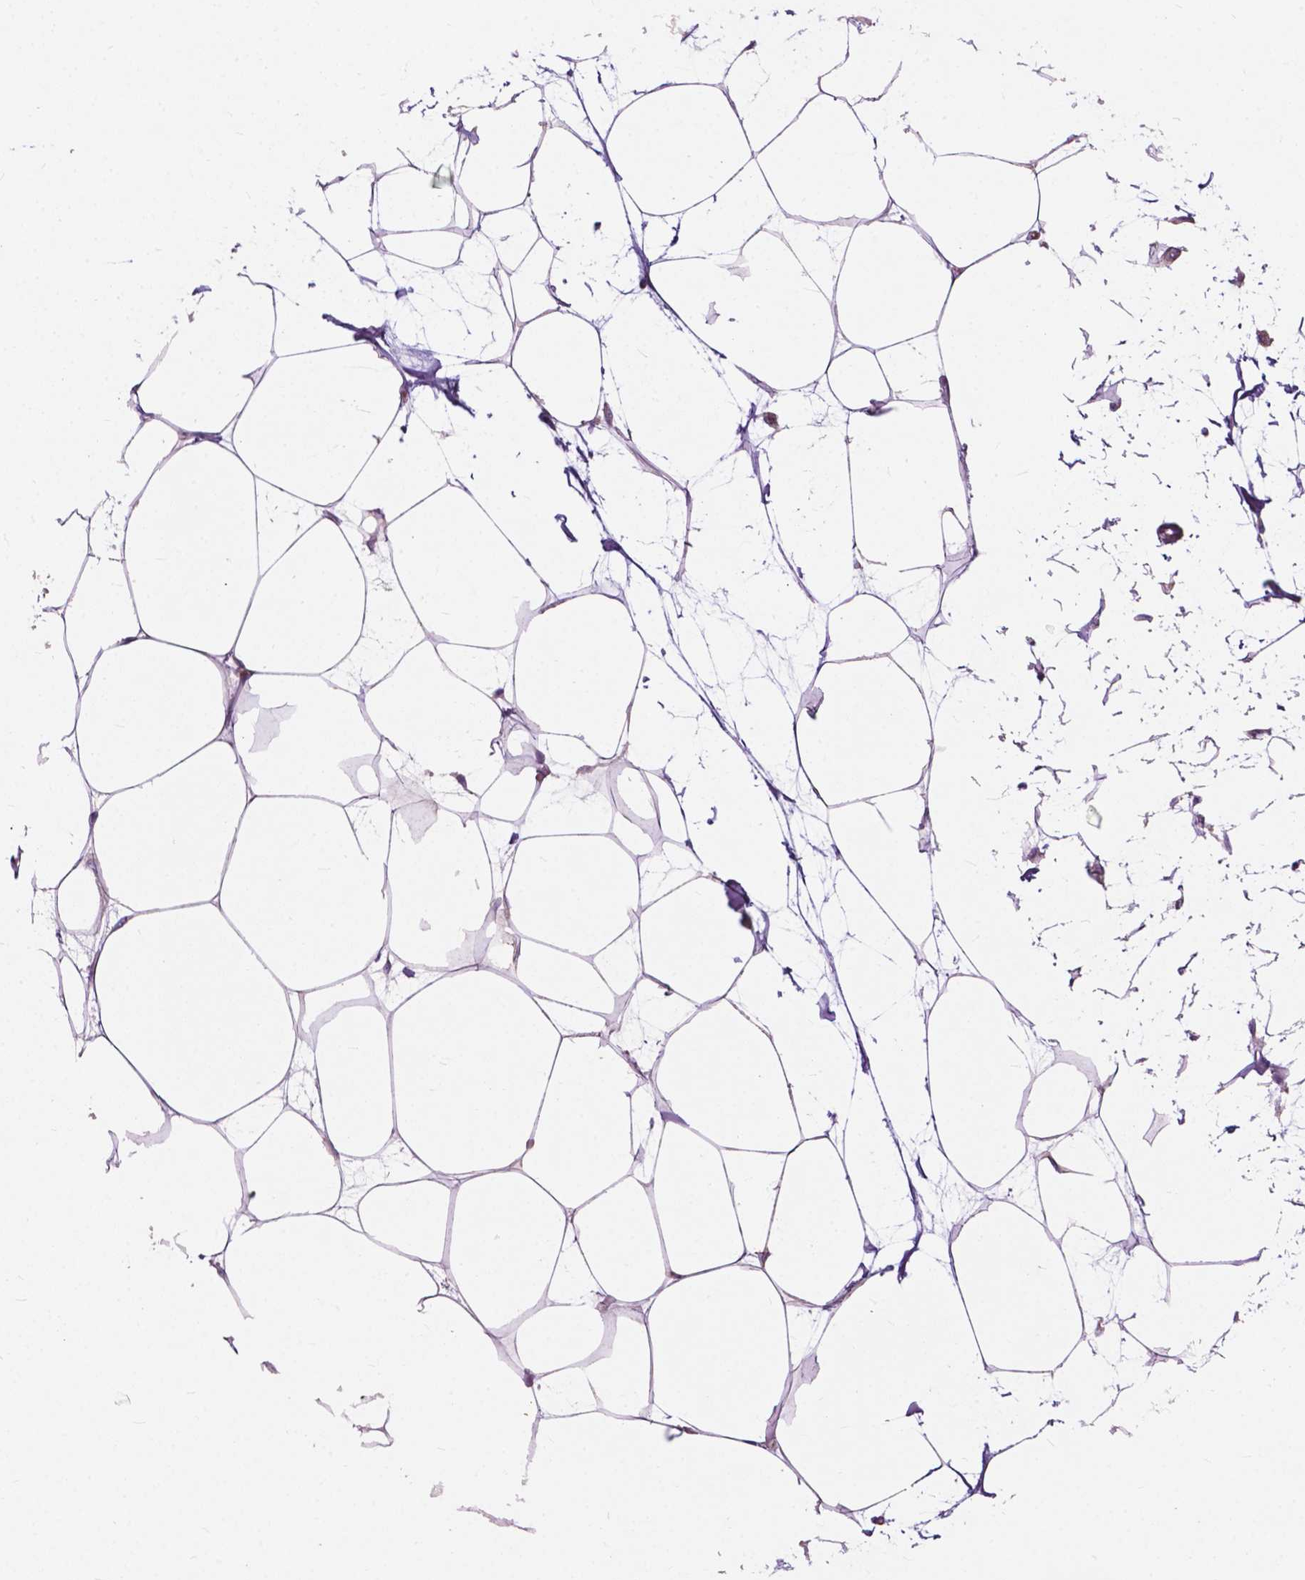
{"staining": {"intensity": "weak", "quantity": "25%-75%", "location": "cytoplasmic/membranous"}, "tissue": "breast", "cell_type": "Adipocytes", "image_type": "normal", "snomed": [{"axis": "morphology", "description": "Normal tissue, NOS"}, {"axis": "topography", "description": "Breast"}], "caption": "Protein staining of benign breast reveals weak cytoplasmic/membranous positivity in approximately 25%-75% of adipocytes.", "gene": "NDUFS1", "patient": {"sex": "female", "age": 45}}